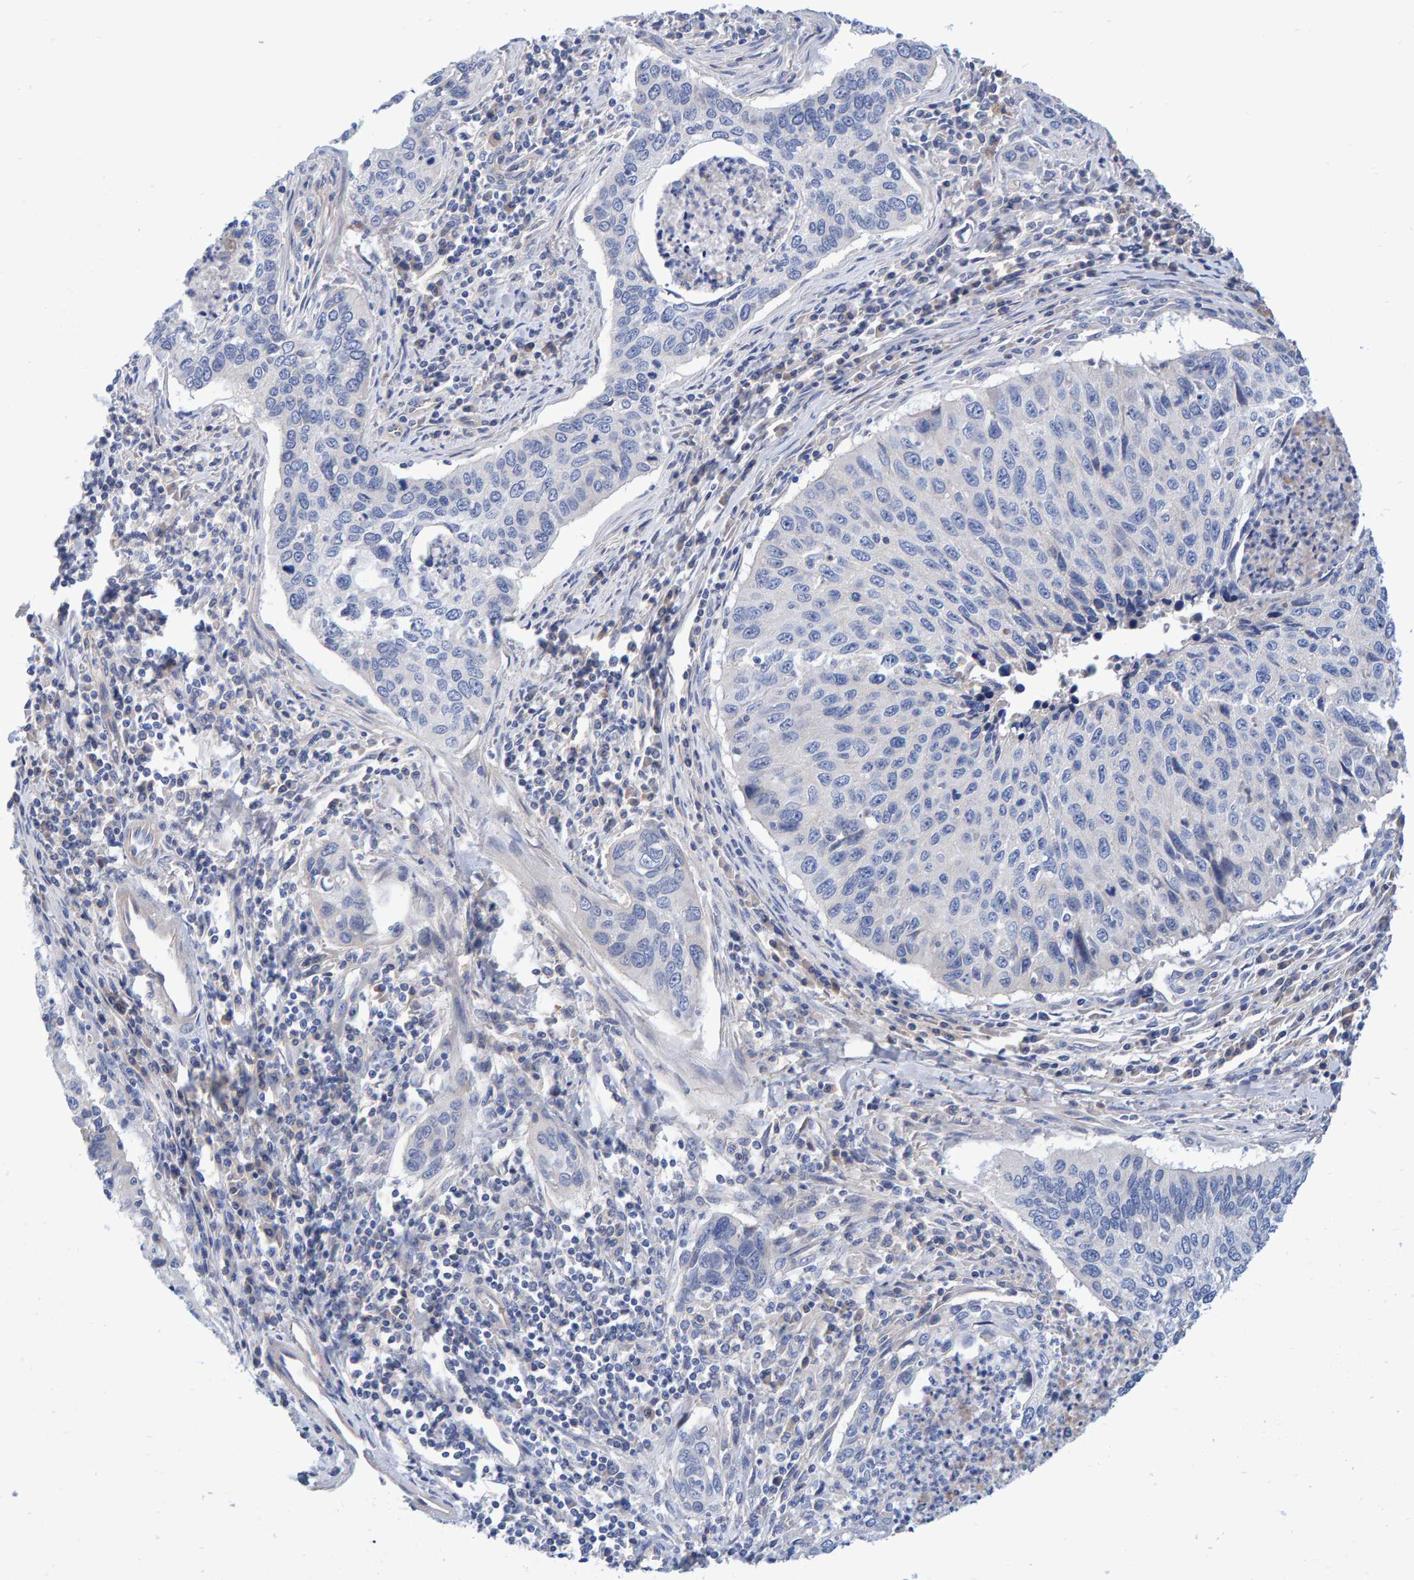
{"staining": {"intensity": "negative", "quantity": "none", "location": "none"}, "tissue": "cervical cancer", "cell_type": "Tumor cells", "image_type": "cancer", "snomed": [{"axis": "morphology", "description": "Squamous cell carcinoma, NOS"}, {"axis": "topography", "description": "Cervix"}], "caption": "This is an immunohistochemistry histopathology image of human cervical cancer. There is no positivity in tumor cells.", "gene": "EFR3A", "patient": {"sex": "female", "age": 53}}